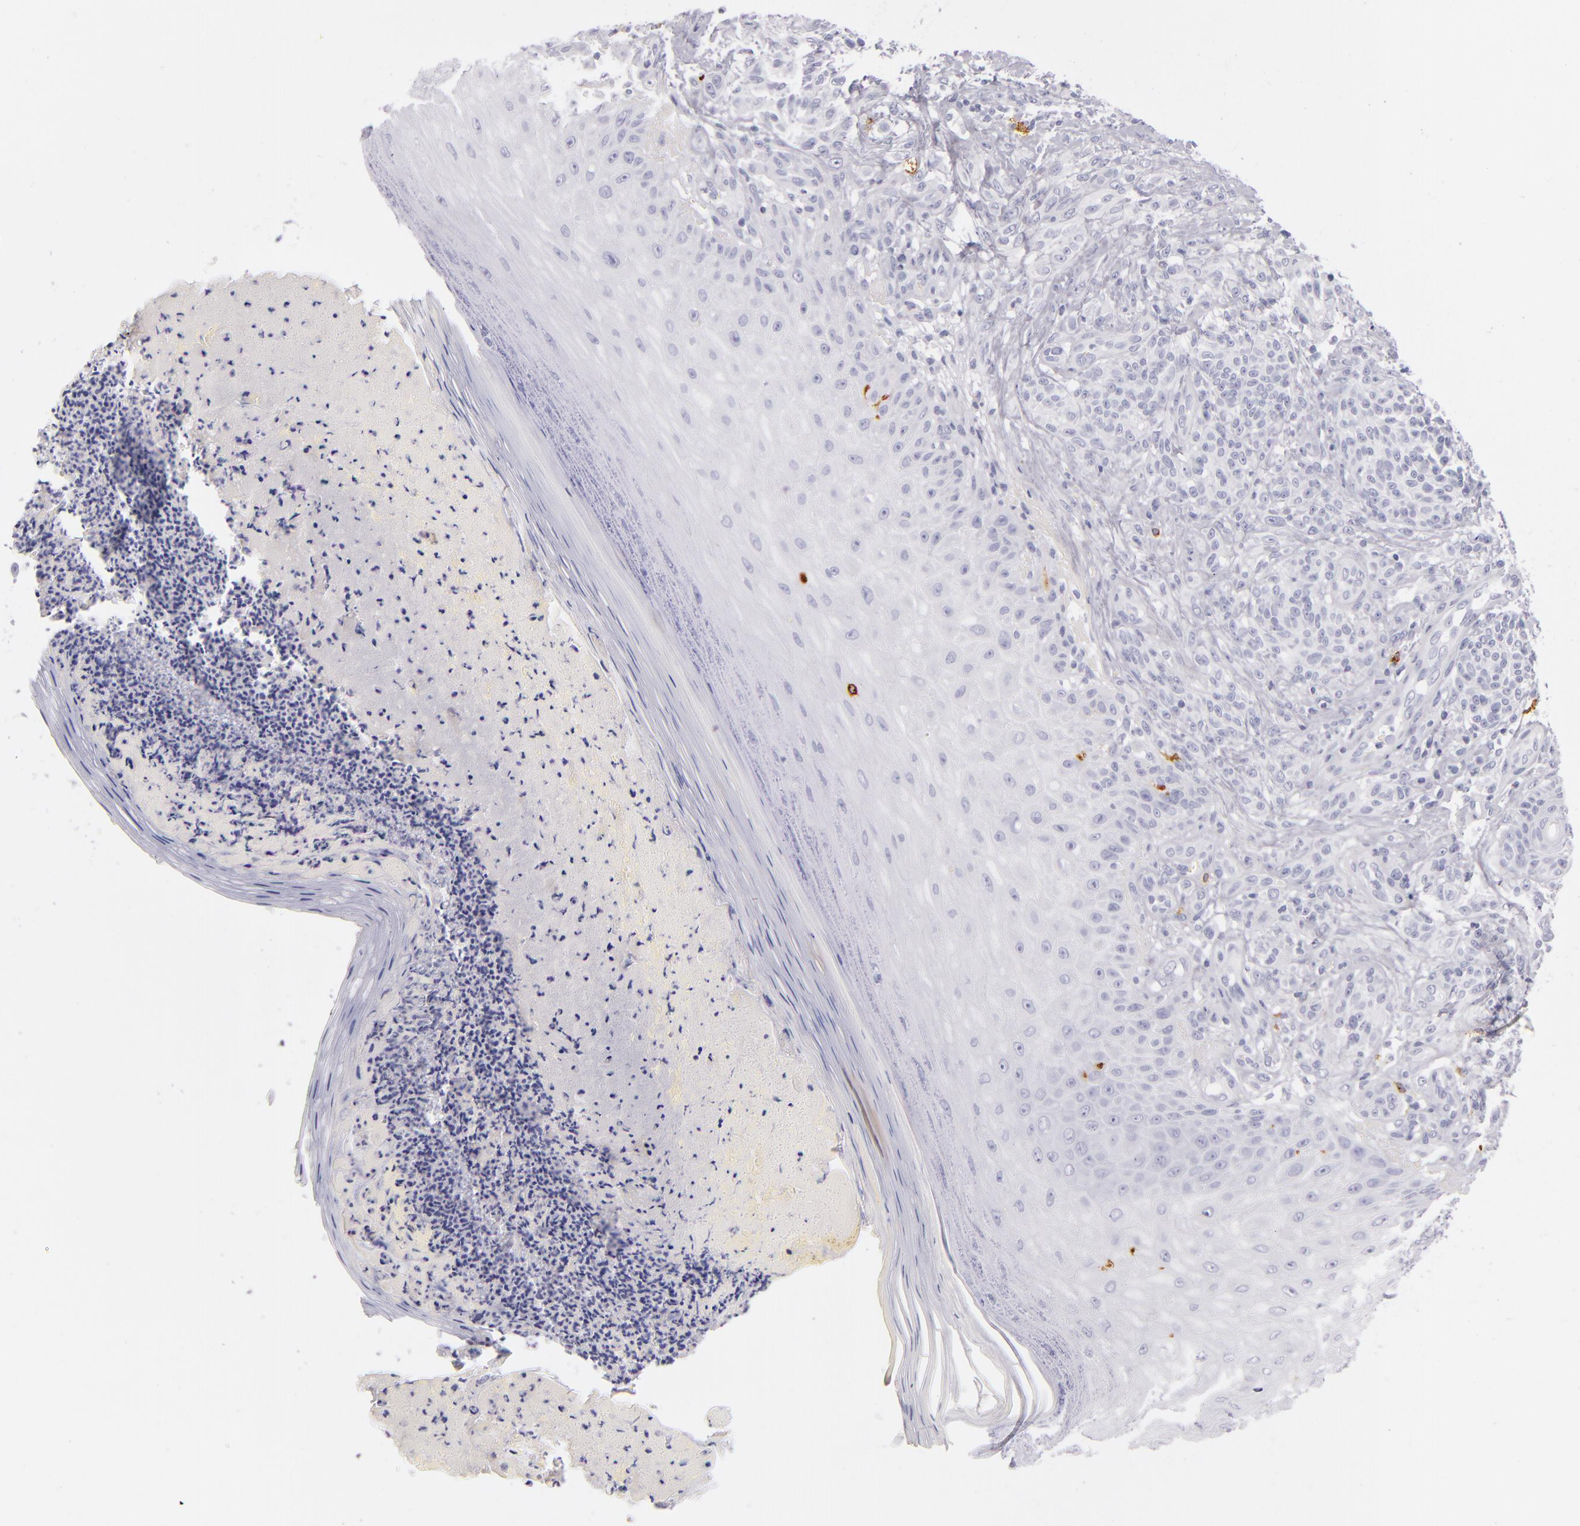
{"staining": {"intensity": "negative", "quantity": "none", "location": "none"}, "tissue": "melanoma", "cell_type": "Tumor cells", "image_type": "cancer", "snomed": [{"axis": "morphology", "description": "Malignant melanoma, NOS"}, {"axis": "topography", "description": "Skin"}], "caption": "The photomicrograph demonstrates no significant expression in tumor cells of melanoma.", "gene": "CD207", "patient": {"sex": "male", "age": 75}}